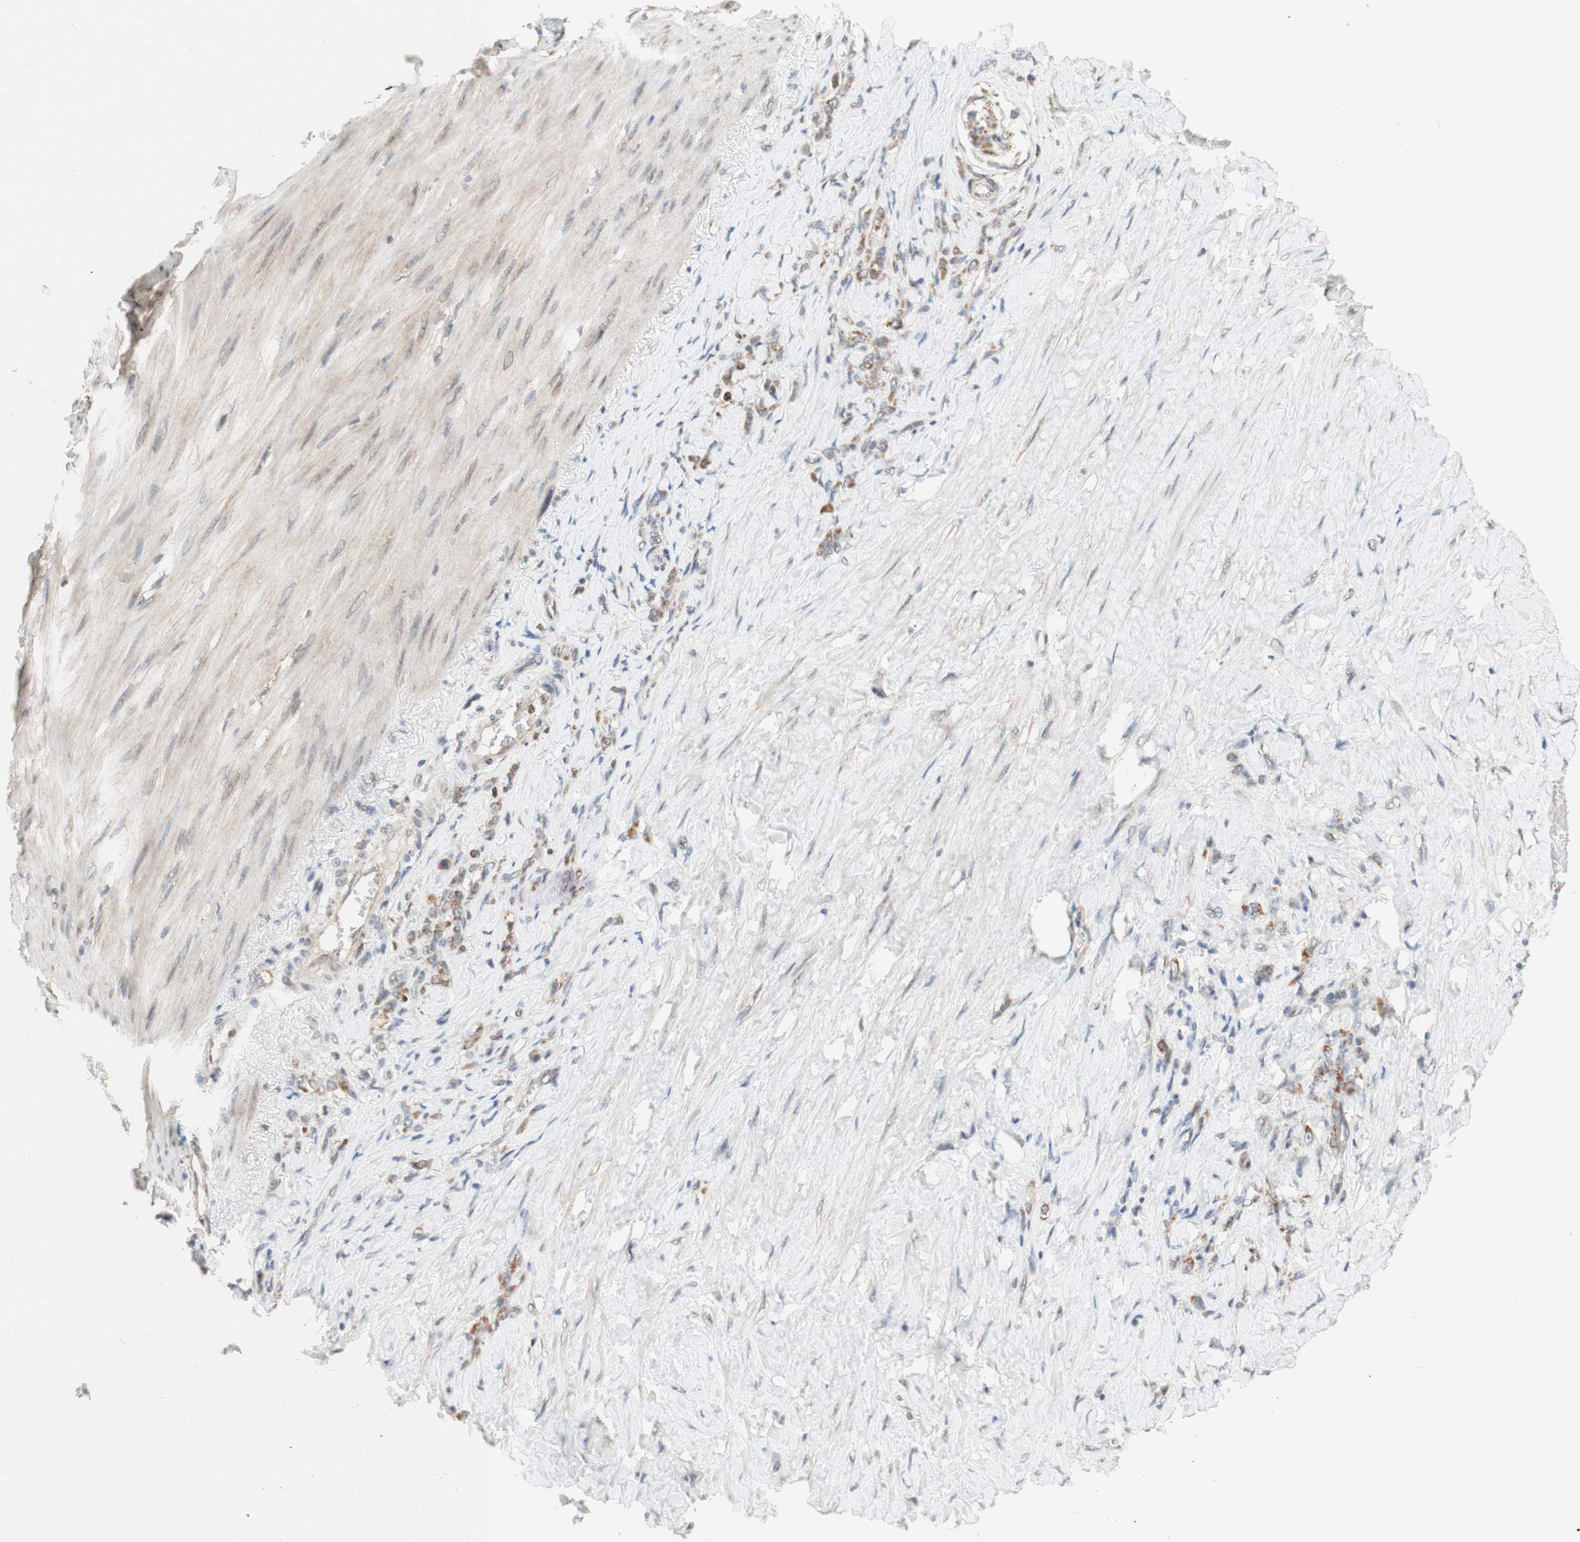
{"staining": {"intensity": "weak", "quantity": "25%-75%", "location": "cytoplasmic/membranous"}, "tissue": "stomach cancer", "cell_type": "Tumor cells", "image_type": "cancer", "snomed": [{"axis": "morphology", "description": "Adenocarcinoma, NOS"}, {"axis": "topography", "description": "Stomach"}], "caption": "This is an image of immunohistochemistry staining of adenocarcinoma (stomach), which shows weak expression in the cytoplasmic/membranous of tumor cells.", "gene": "DNMT3A", "patient": {"sex": "male", "age": 82}}